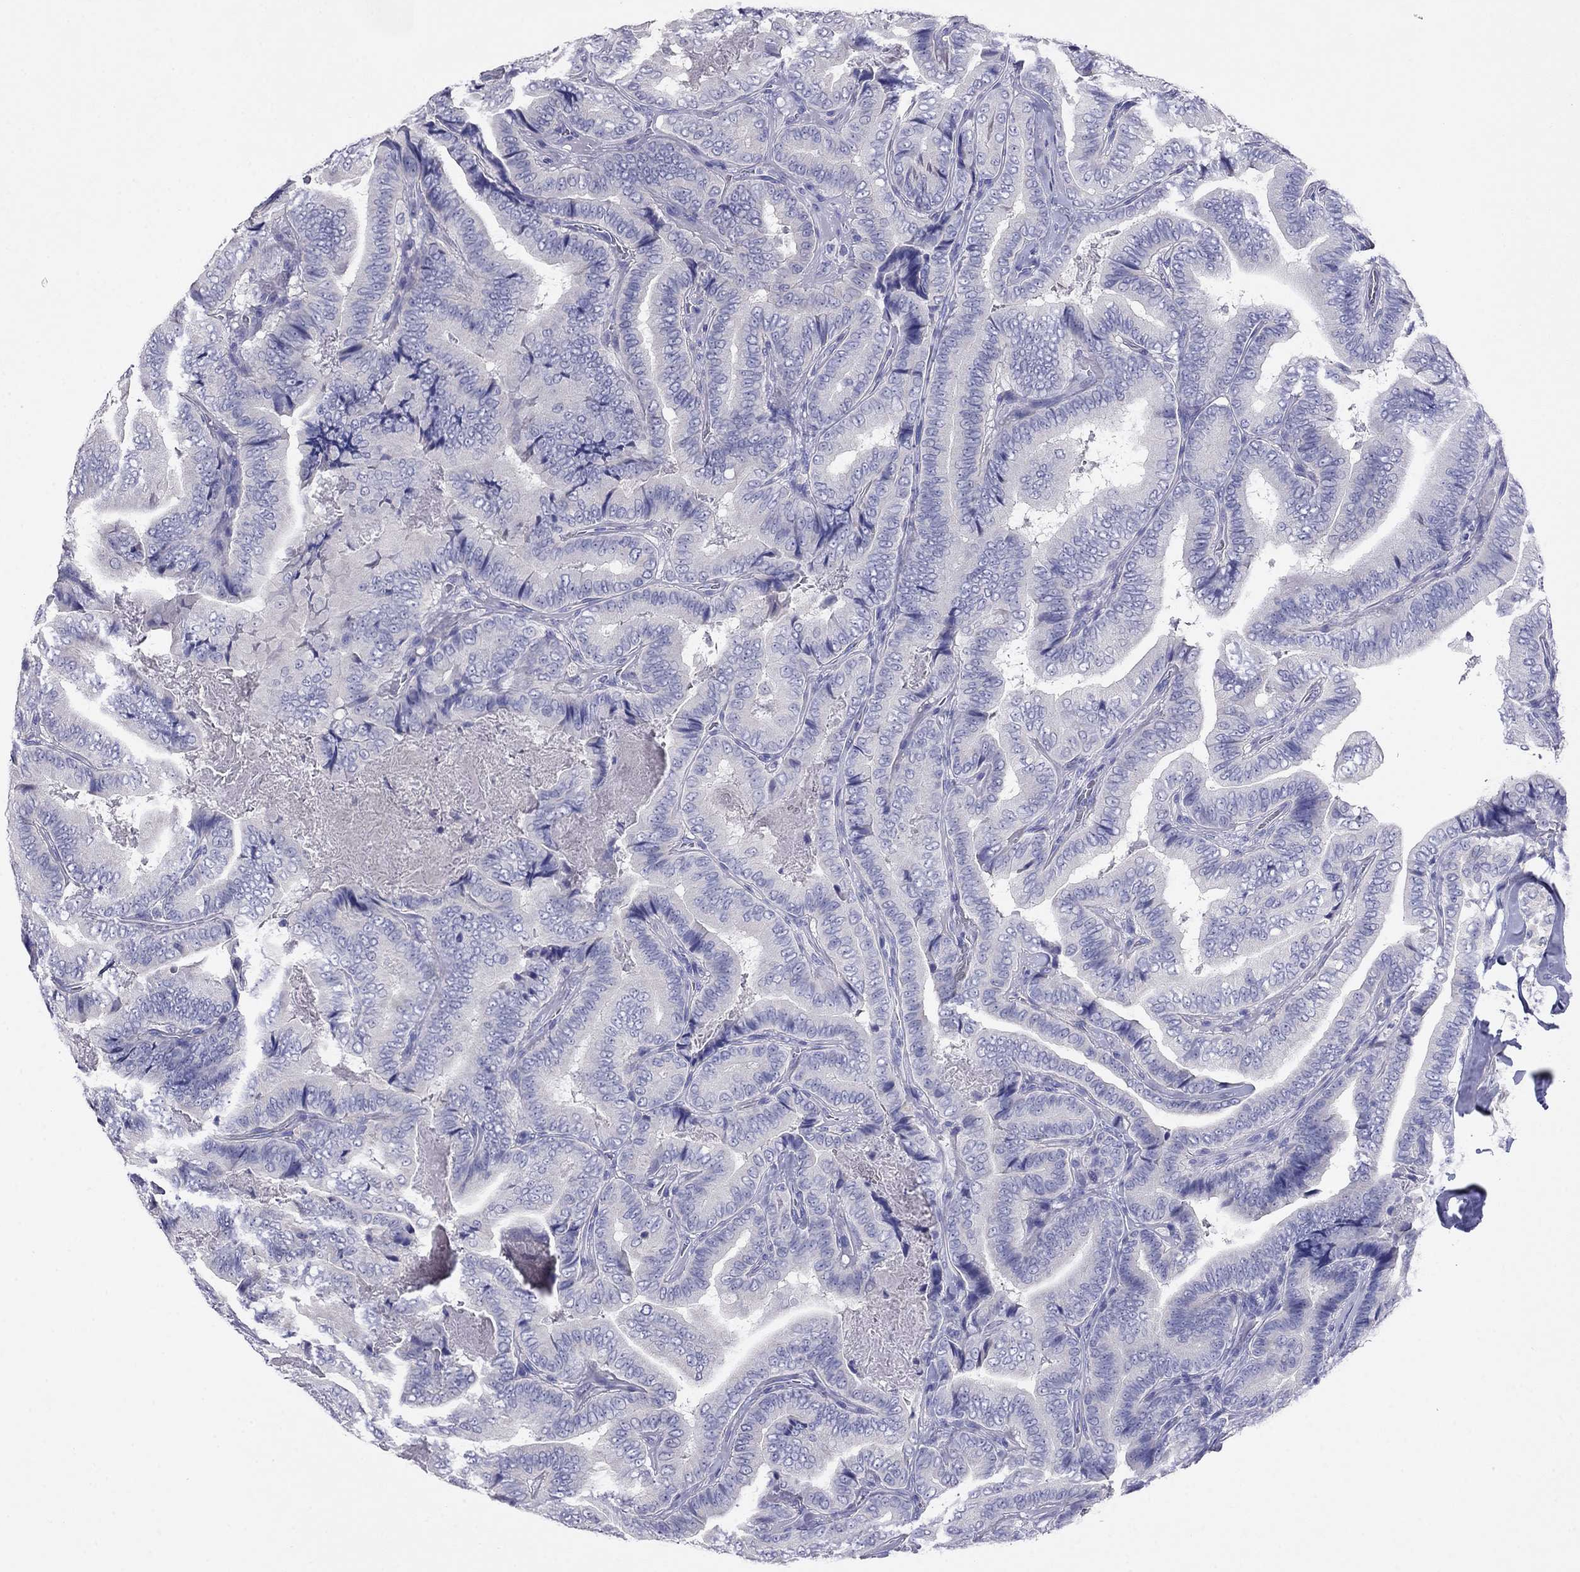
{"staining": {"intensity": "negative", "quantity": "none", "location": "none"}, "tissue": "thyroid cancer", "cell_type": "Tumor cells", "image_type": "cancer", "snomed": [{"axis": "morphology", "description": "Papillary adenocarcinoma, NOS"}, {"axis": "topography", "description": "Thyroid gland"}], "caption": "Thyroid cancer (papillary adenocarcinoma) was stained to show a protein in brown. There is no significant staining in tumor cells.", "gene": "CAPNS2", "patient": {"sex": "male", "age": 61}}